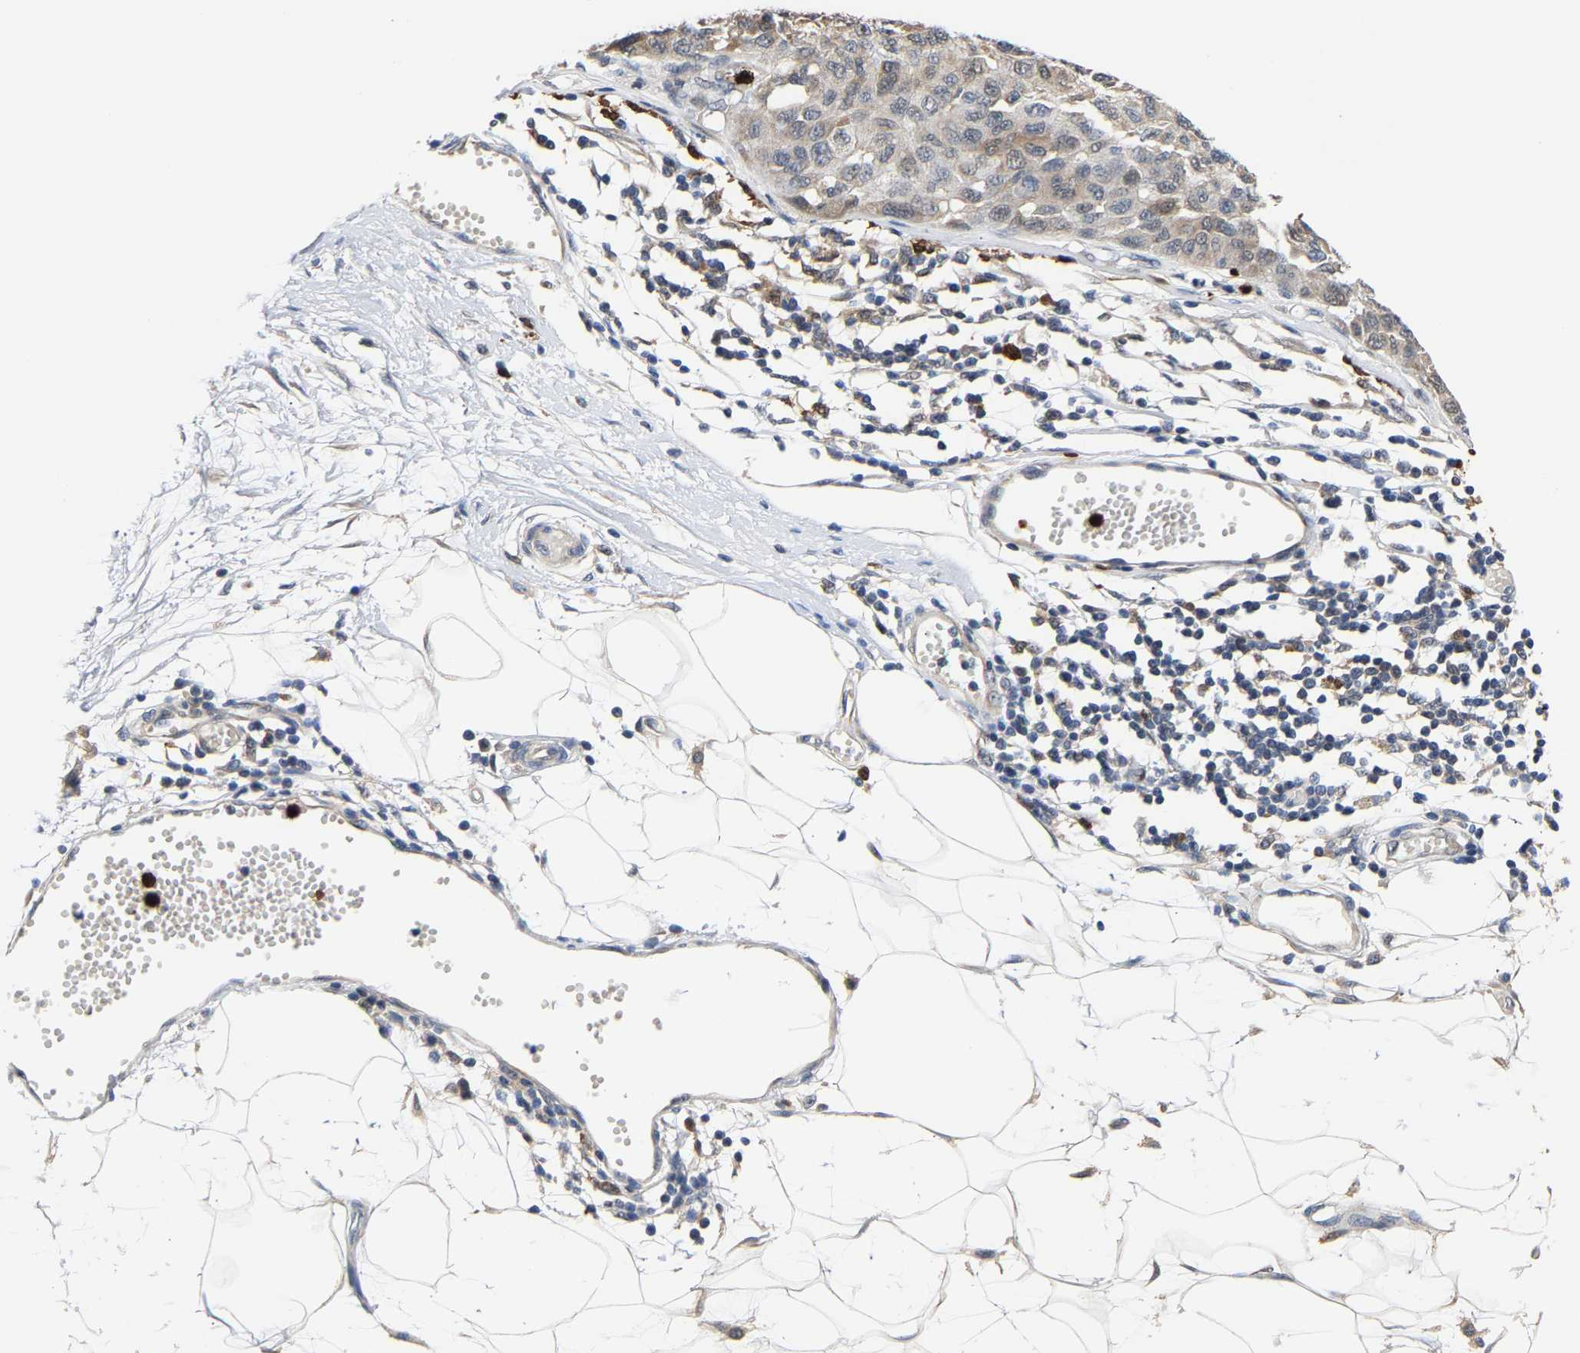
{"staining": {"intensity": "weak", "quantity": "<25%", "location": "cytoplasmic/membranous,nuclear"}, "tissue": "melanoma", "cell_type": "Tumor cells", "image_type": "cancer", "snomed": [{"axis": "morphology", "description": "Normal tissue, NOS"}, {"axis": "morphology", "description": "Malignant melanoma, NOS"}, {"axis": "topography", "description": "Skin"}], "caption": "Tumor cells show no significant staining in malignant melanoma.", "gene": "TDRD7", "patient": {"sex": "male", "age": 62}}